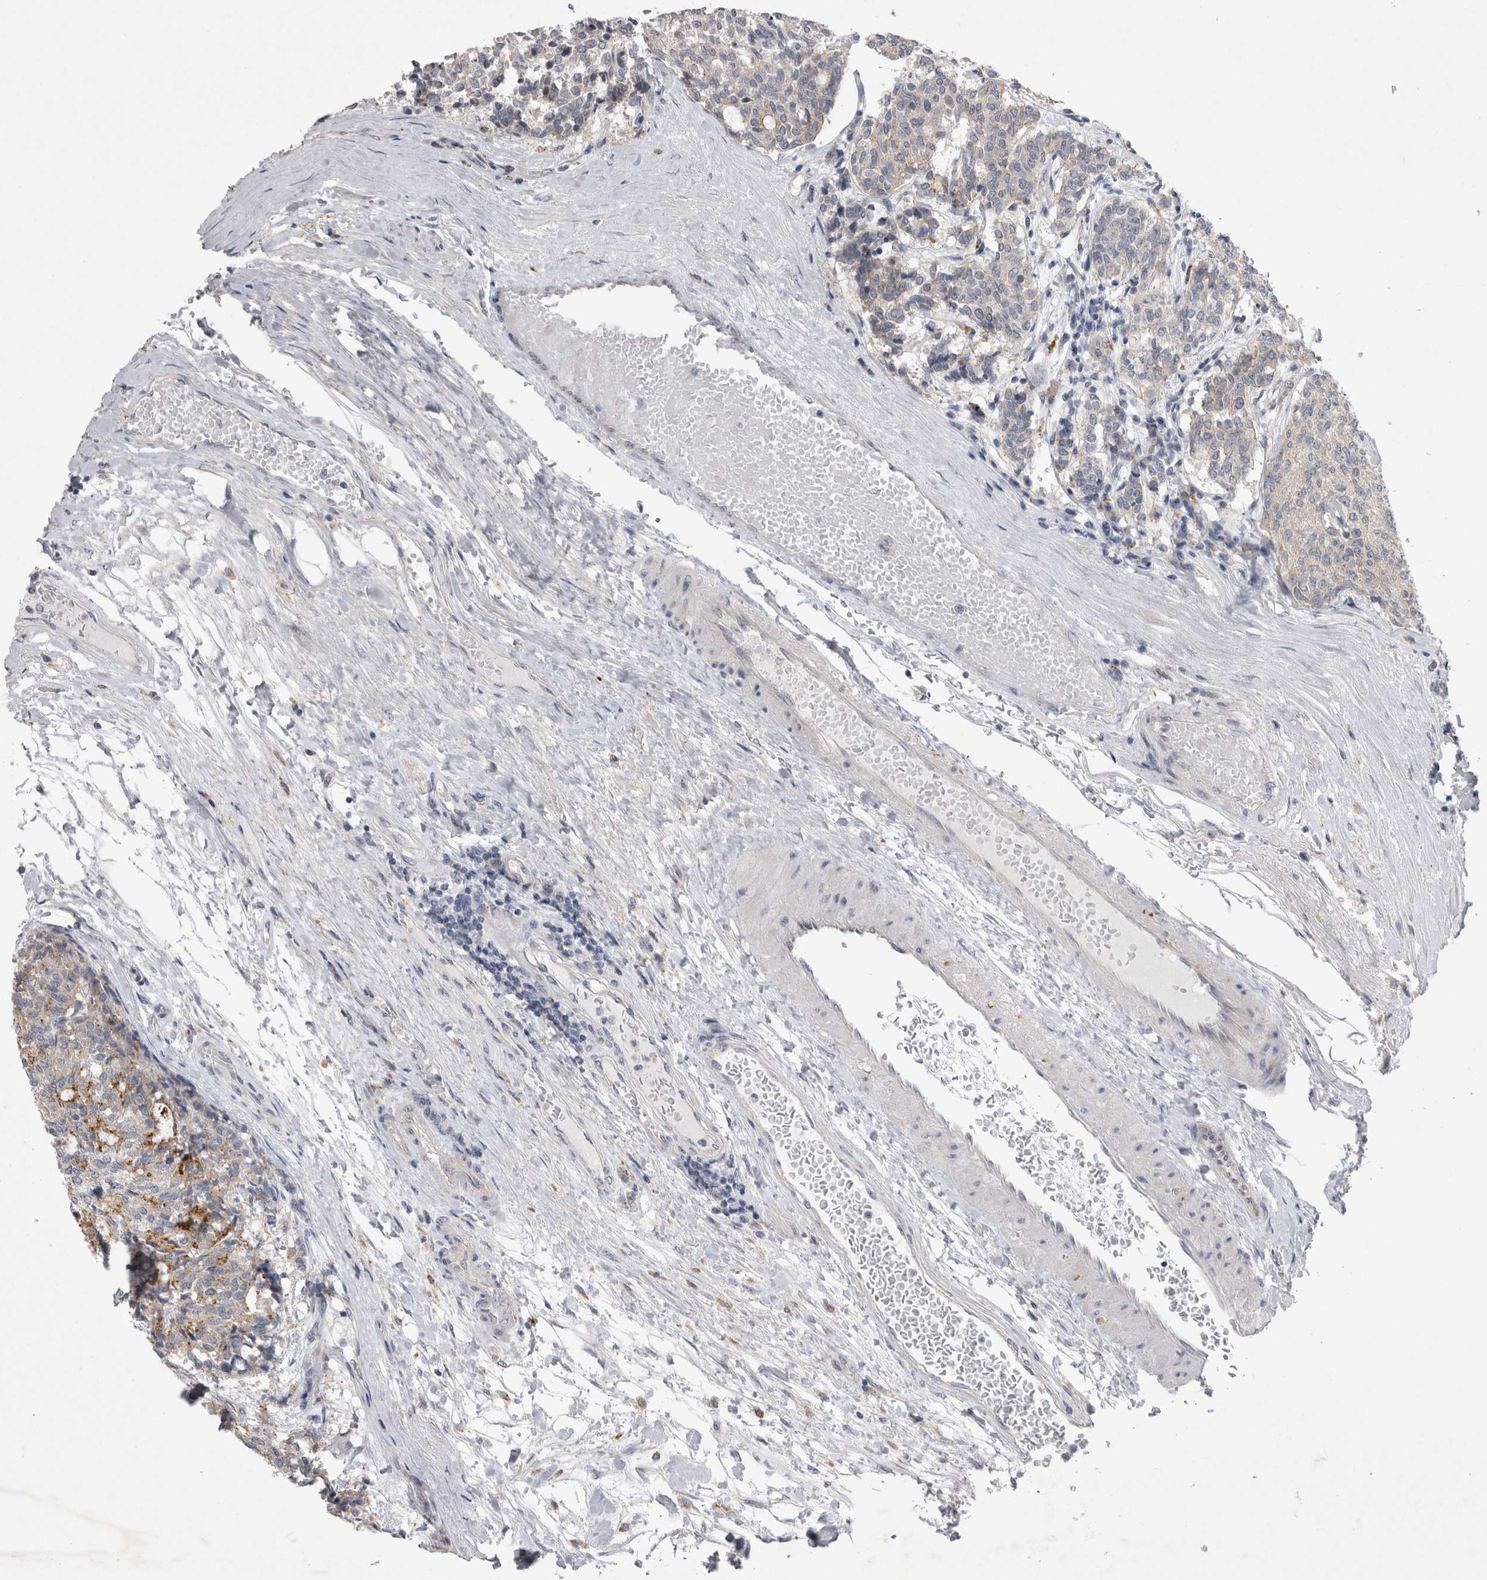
{"staining": {"intensity": "negative", "quantity": "none", "location": "none"}, "tissue": "carcinoid", "cell_type": "Tumor cells", "image_type": "cancer", "snomed": [{"axis": "morphology", "description": "Carcinoid, malignant, NOS"}, {"axis": "topography", "description": "Pancreas"}], "caption": "Immunohistochemistry (IHC) histopathology image of neoplastic tissue: malignant carcinoid stained with DAB (3,3'-diaminobenzidine) displays no significant protein staining in tumor cells.", "gene": "CTBS", "patient": {"sex": "female", "age": 54}}